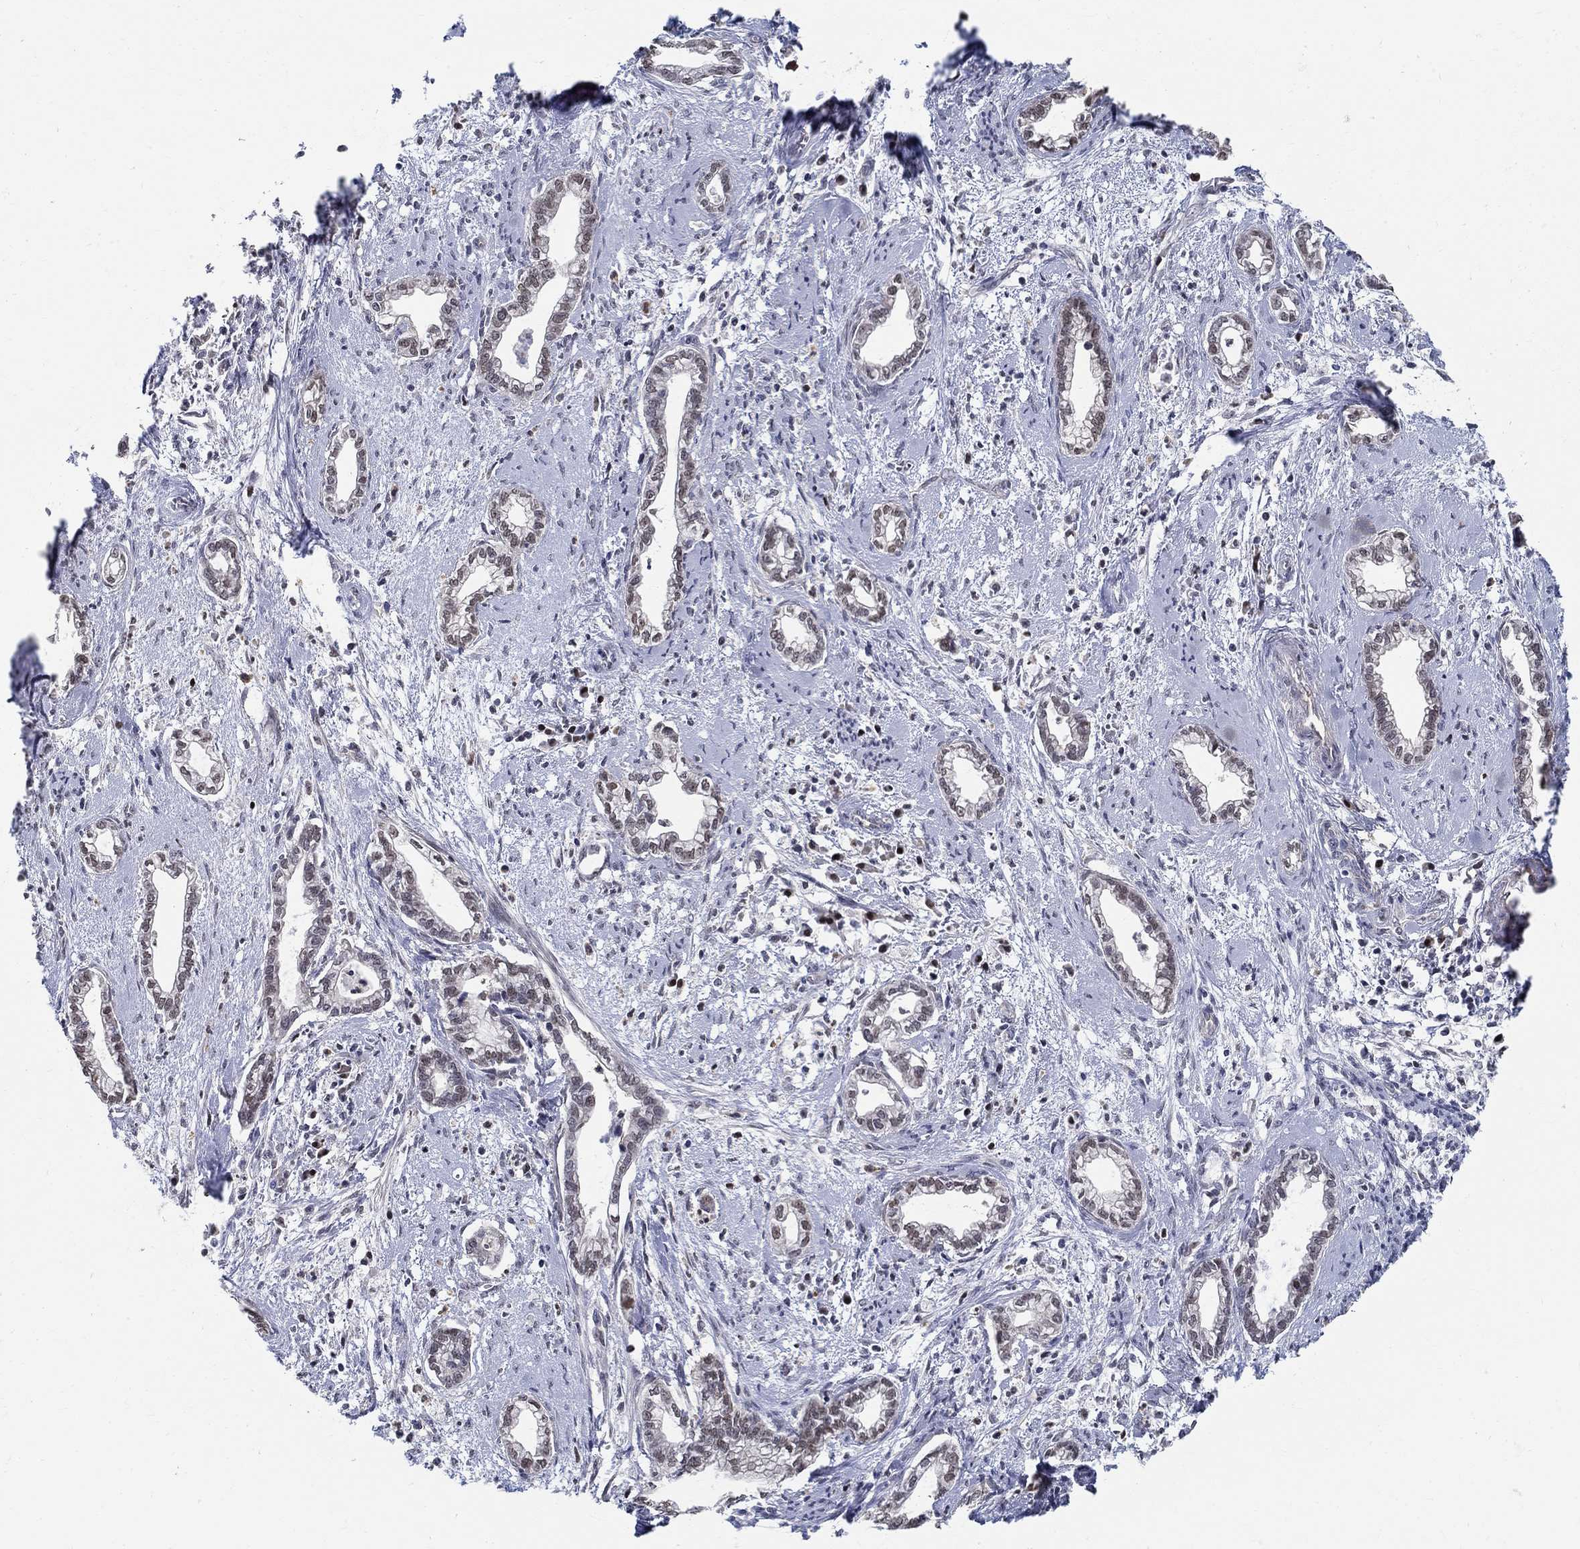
{"staining": {"intensity": "weak", "quantity": "<25%", "location": "nuclear"}, "tissue": "cervical cancer", "cell_type": "Tumor cells", "image_type": "cancer", "snomed": [{"axis": "morphology", "description": "Adenocarcinoma, NOS"}, {"axis": "topography", "description": "Cervix"}], "caption": "Histopathology image shows no protein expression in tumor cells of adenocarcinoma (cervical) tissue.", "gene": "C16orf46", "patient": {"sex": "female", "age": 62}}